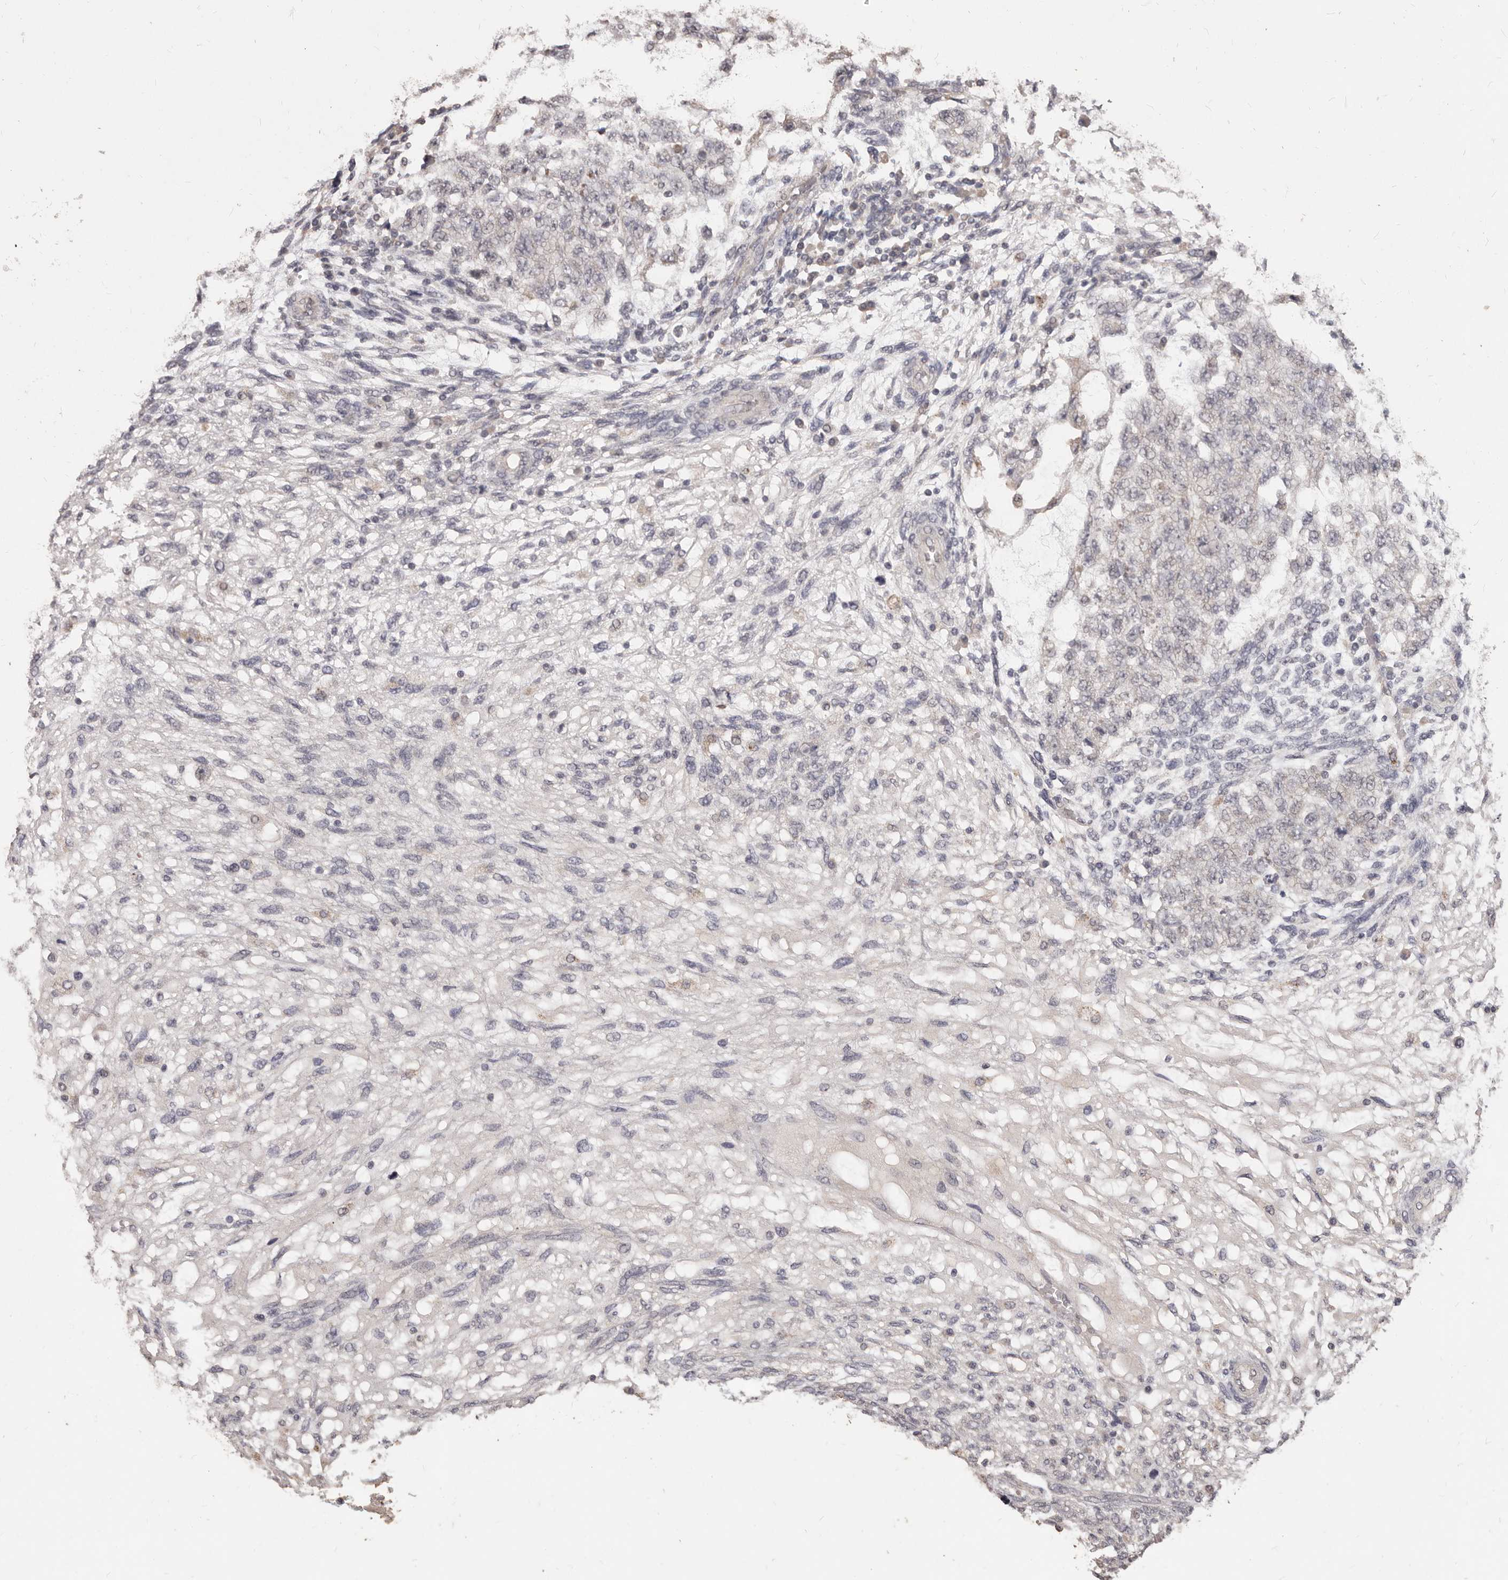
{"staining": {"intensity": "weak", "quantity": "<25%", "location": "cytoplasmic/membranous"}, "tissue": "testis cancer", "cell_type": "Tumor cells", "image_type": "cancer", "snomed": [{"axis": "morphology", "description": "Normal tissue, NOS"}, {"axis": "morphology", "description": "Carcinoma, Embryonal, NOS"}, {"axis": "topography", "description": "Testis"}], "caption": "Testis cancer (embryonal carcinoma) was stained to show a protein in brown. There is no significant staining in tumor cells.", "gene": "PRSS27", "patient": {"sex": "male", "age": 36}}